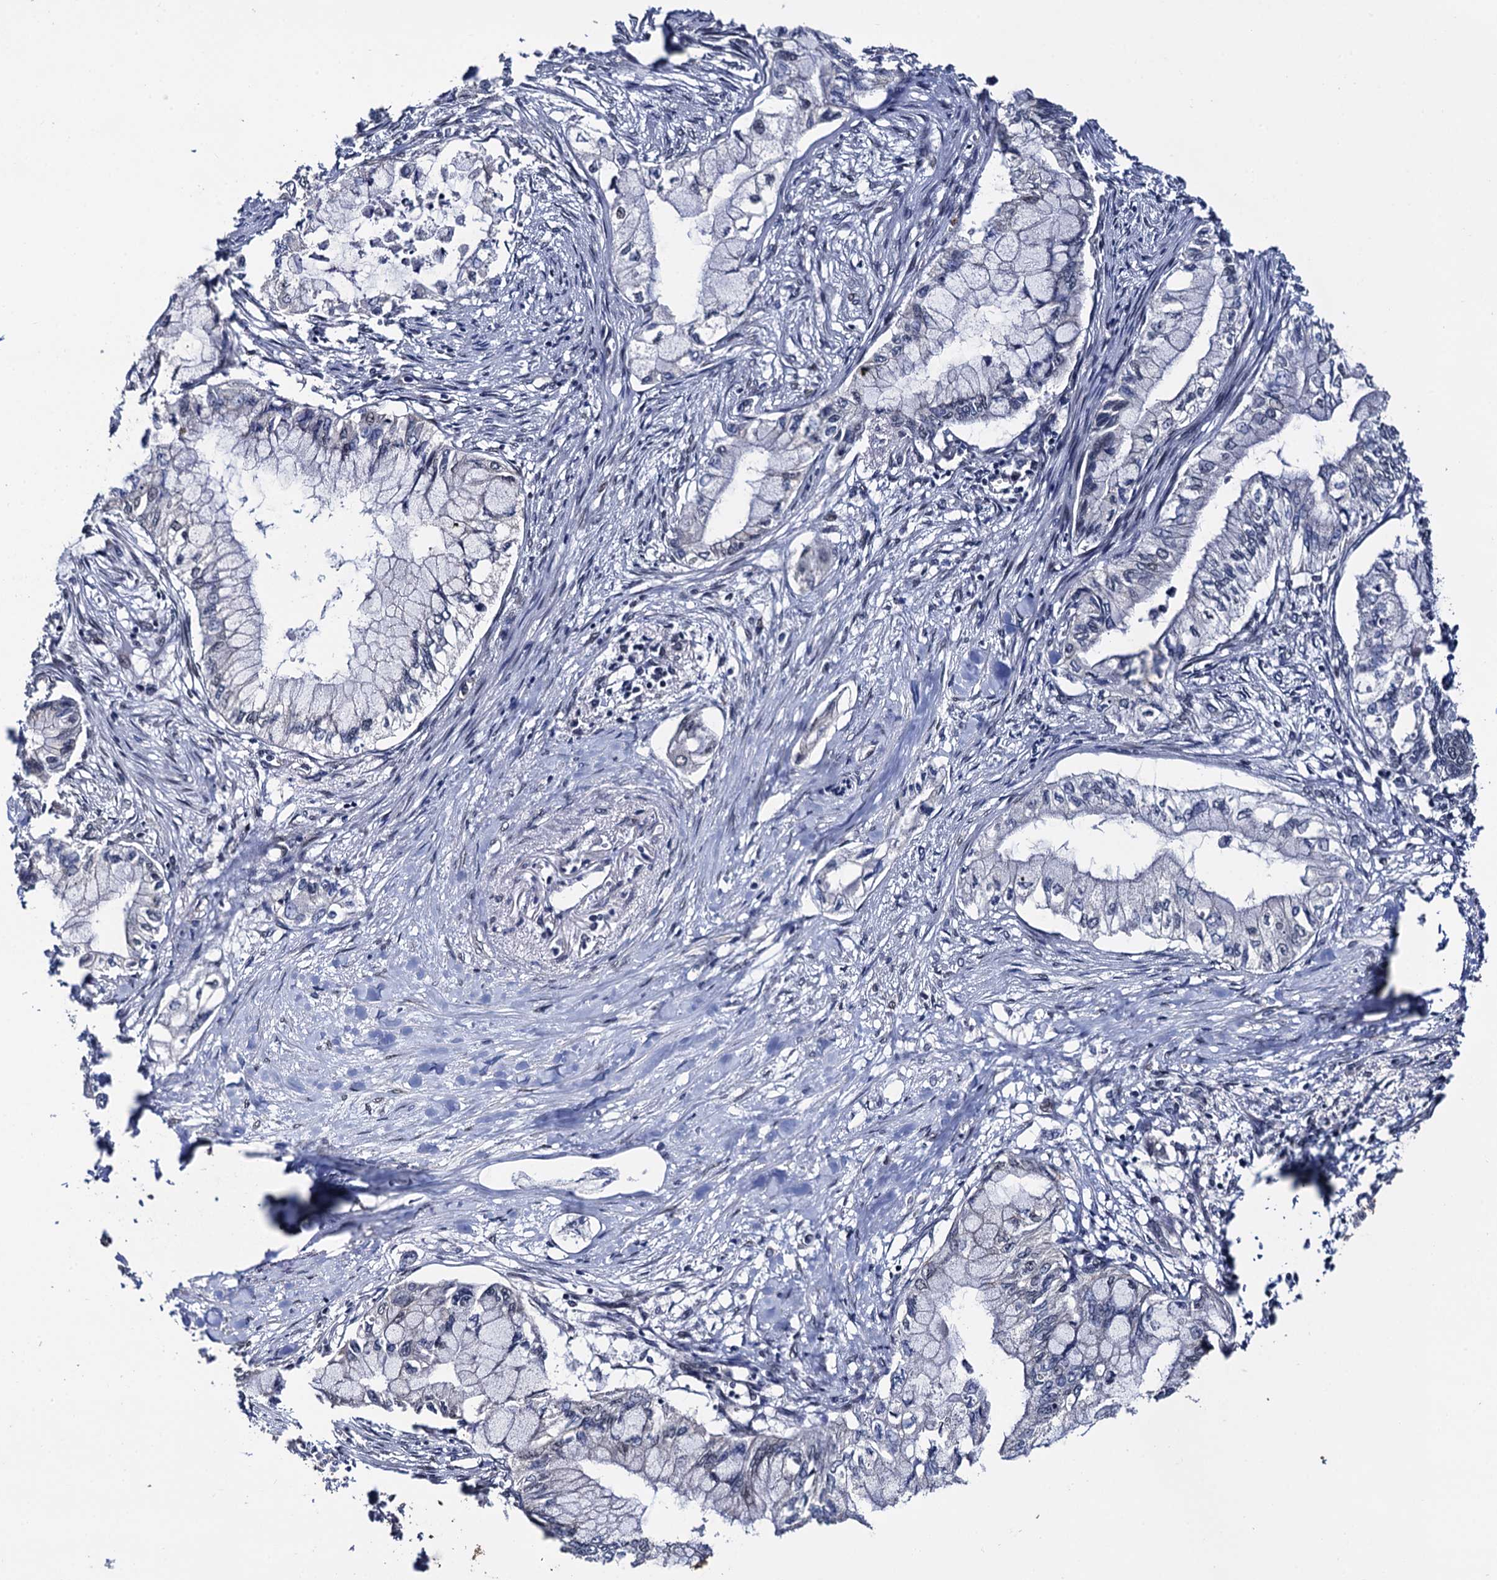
{"staining": {"intensity": "negative", "quantity": "none", "location": "none"}, "tissue": "pancreatic cancer", "cell_type": "Tumor cells", "image_type": "cancer", "snomed": [{"axis": "morphology", "description": "Adenocarcinoma, NOS"}, {"axis": "topography", "description": "Pancreas"}], "caption": "Tumor cells are negative for brown protein staining in adenocarcinoma (pancreatic).", "gene": "LRRC63", "patient": {"sex": "female", "age": 78}}